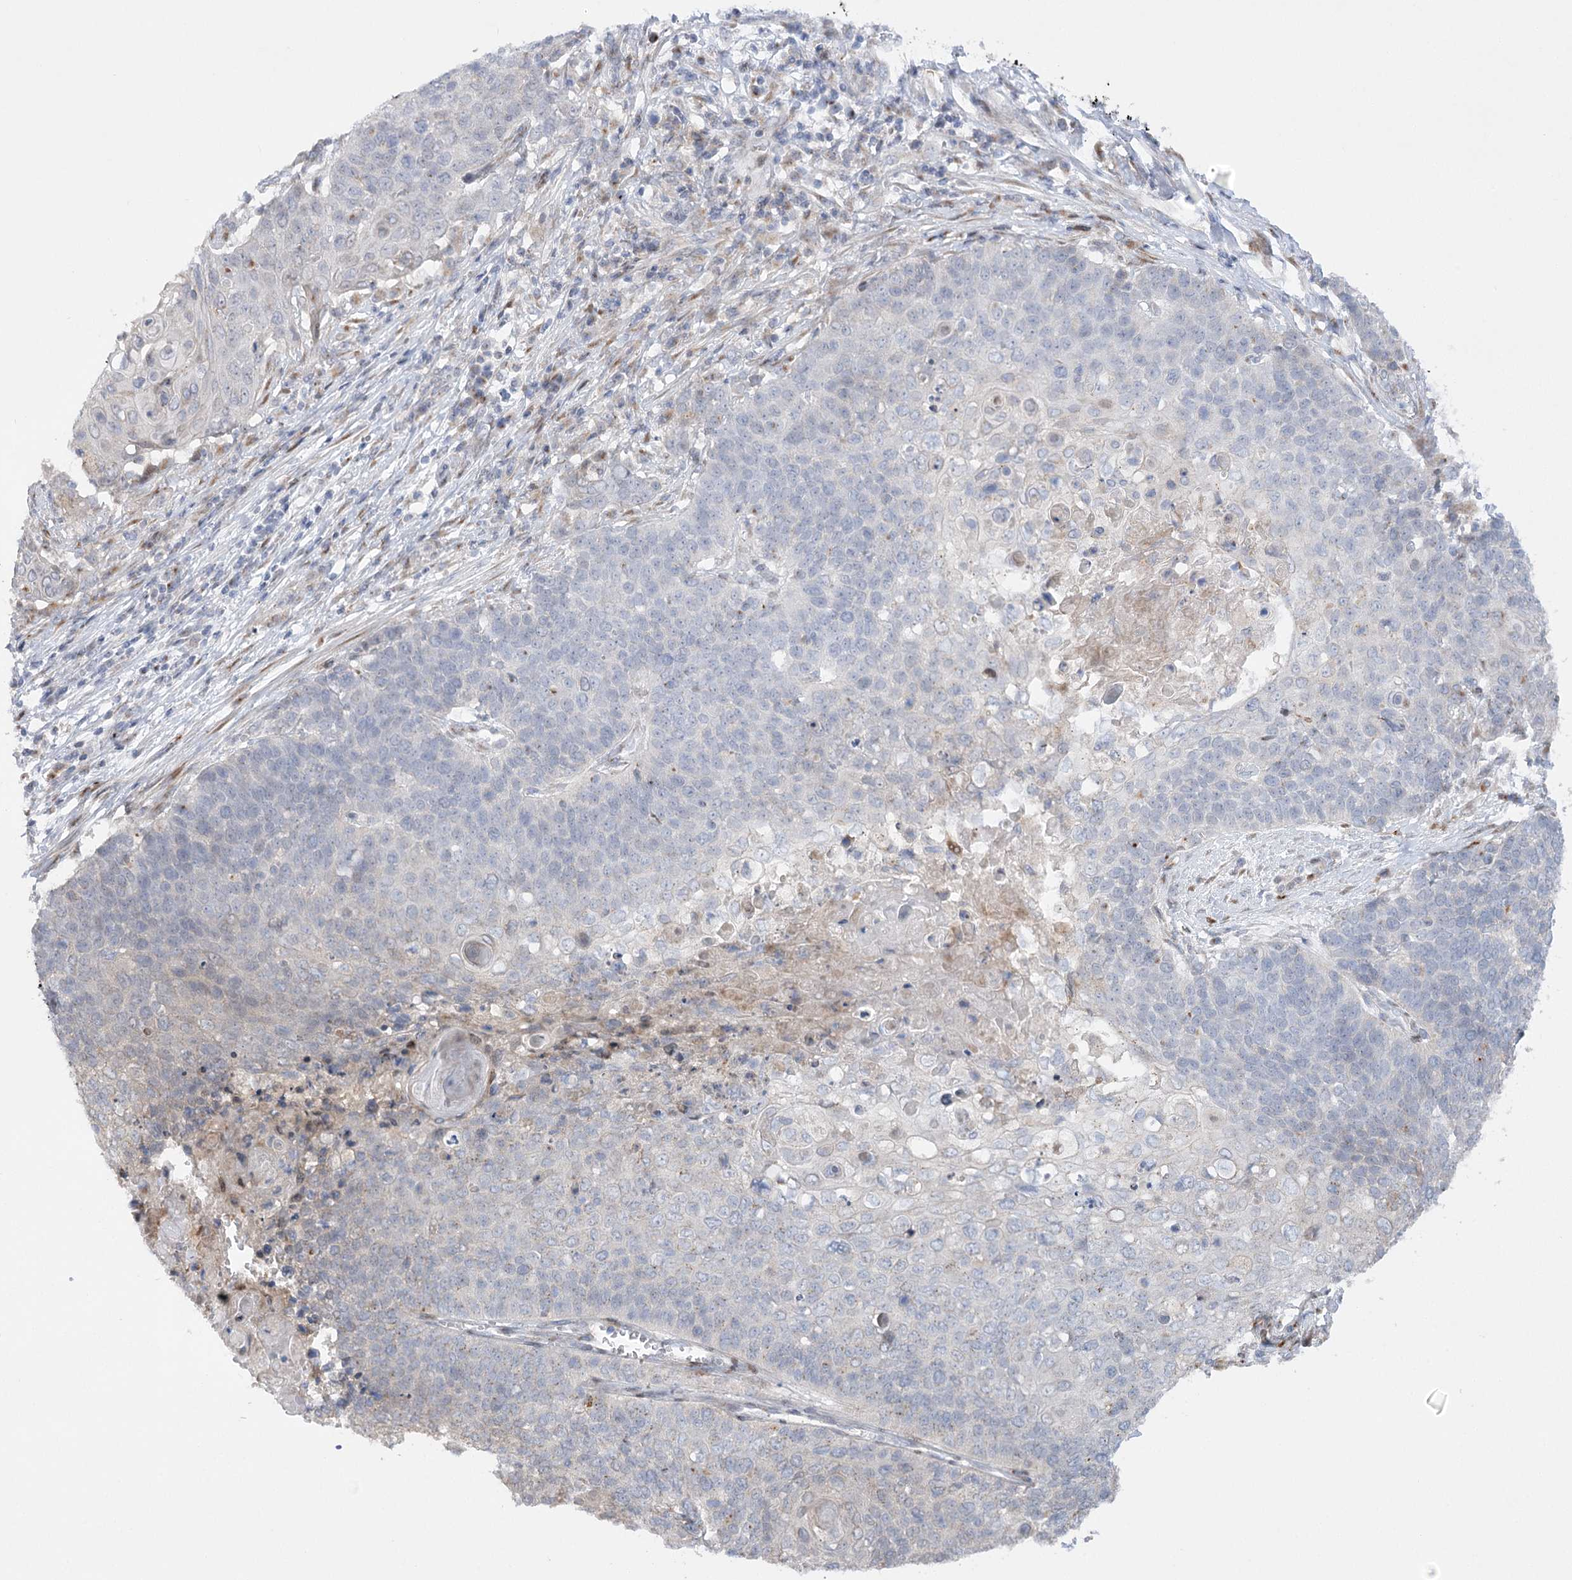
{"staining": {"intensity": "negative", "quantity": "none", "location": "none"}, "tissue": "cervical cancer", "cell_type": "Tumor cells", "image_type": "cancer", "snomed": [{"axis": "morphology", "description": "Squamous cell carcinoma, NOS"}, {"axis": "topography", "description": "Cervix"}], "caption": "Tumor cells show no significant staining in cervical cancer.", "gene": "NME7", "patient": {"sex": "female", "age": 39}}